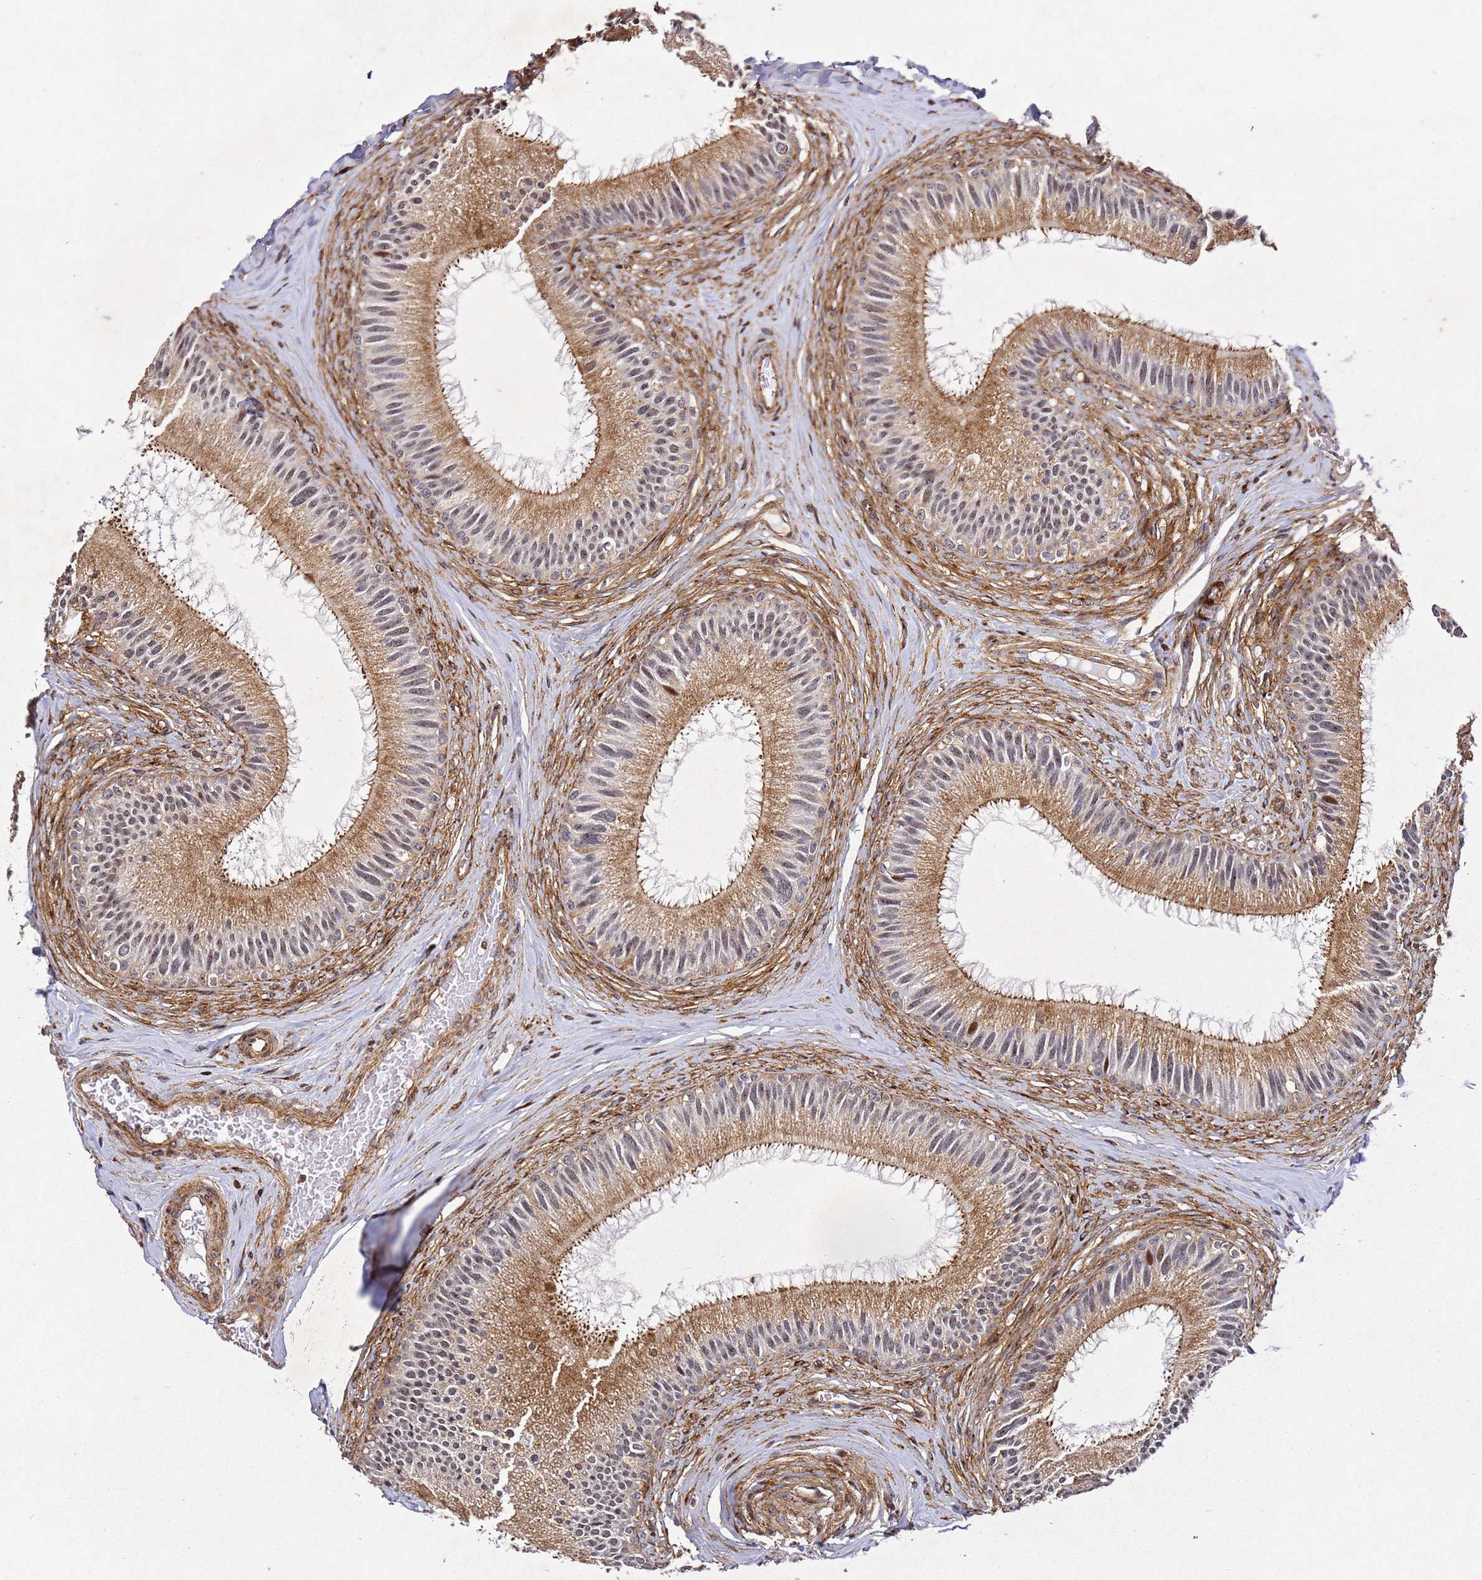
{"staining": {"intensity": "moderate", "quantity": ">75%", "location": "cytoplasmic/membranous,nuclear"}, "tissue": "epididymis", "cell_type": "Glandular cells", "image_type": "normal", "snomed": [{"axis": "morphology", "description": "Normal tissue, NOS"}, {"axis": "topography", "description": "Epididymis"}], "caption": "Protein staining of benign epididymis shows moderate cytoplasmic/membranous,nuclear positivity in approximately >75% of glandular cells.", "gene": "ZNF296", "patient": {"sex": "male", "age": 27}}